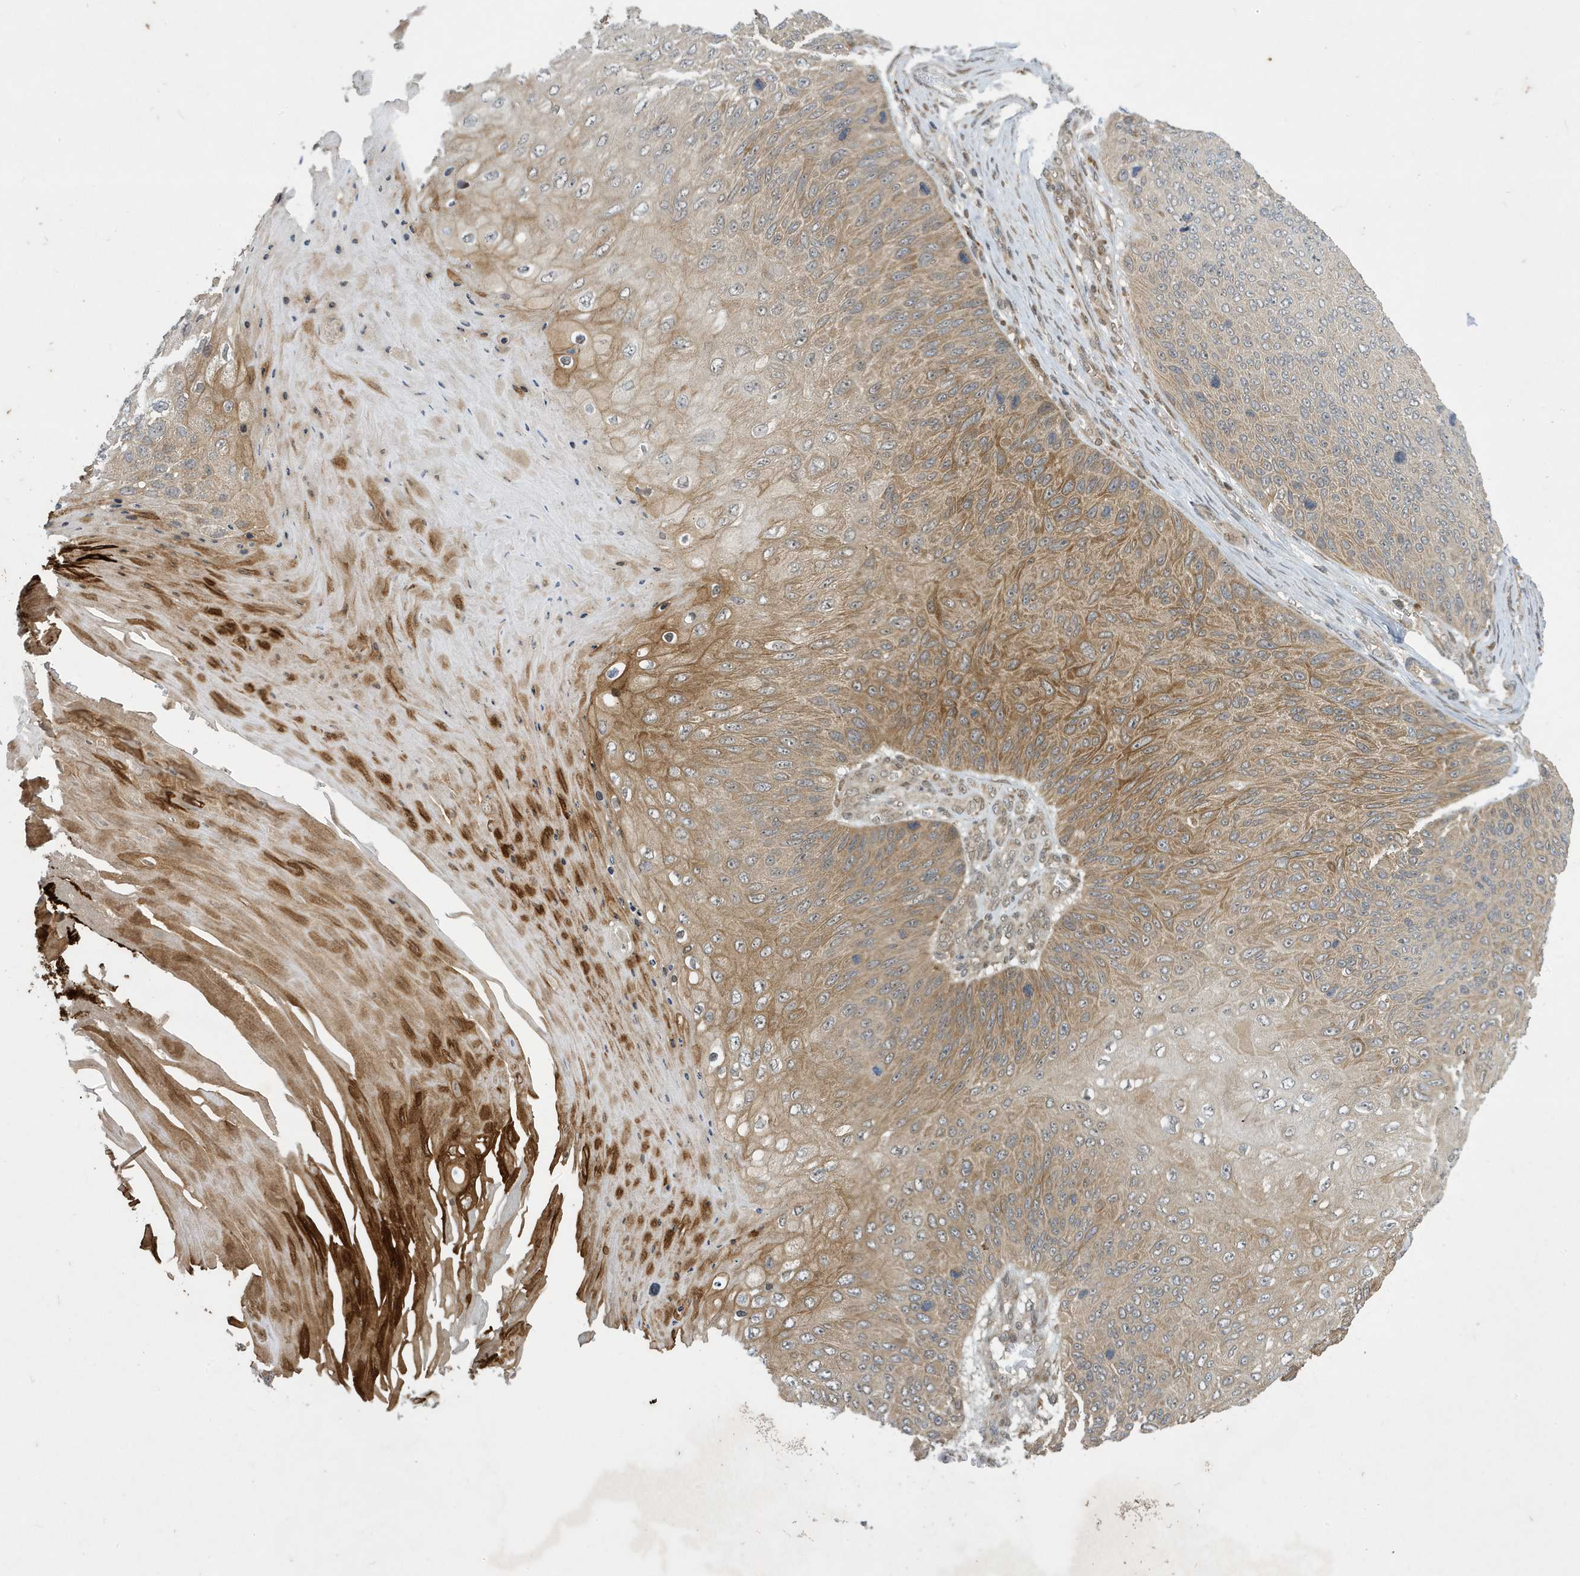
{"staining": {"intensity": "moderate", "quantity": ">75%", "location": "cytoplasmic/membranous"}, "tissue": "skin cancer", "cell_type": "Tumor cells", "image_type": "cancer", "snomed": [{"axis": "morphology", "description": "Squamous cell carcinoma, NOS"}, {"axis": "topography", "description": "Skin"}], "caption": "A brown stain labels moderate cytoplasmic/membranous positivity of a protein in squamous cell carcinoma (skin) tumor cells. Using DAB (brown) and hematoxylin (blue) stains, captured at high magnification using brightfield microscopy.", "gene": "NCOA7", "patient": {"sex": "female", "age": 88}}